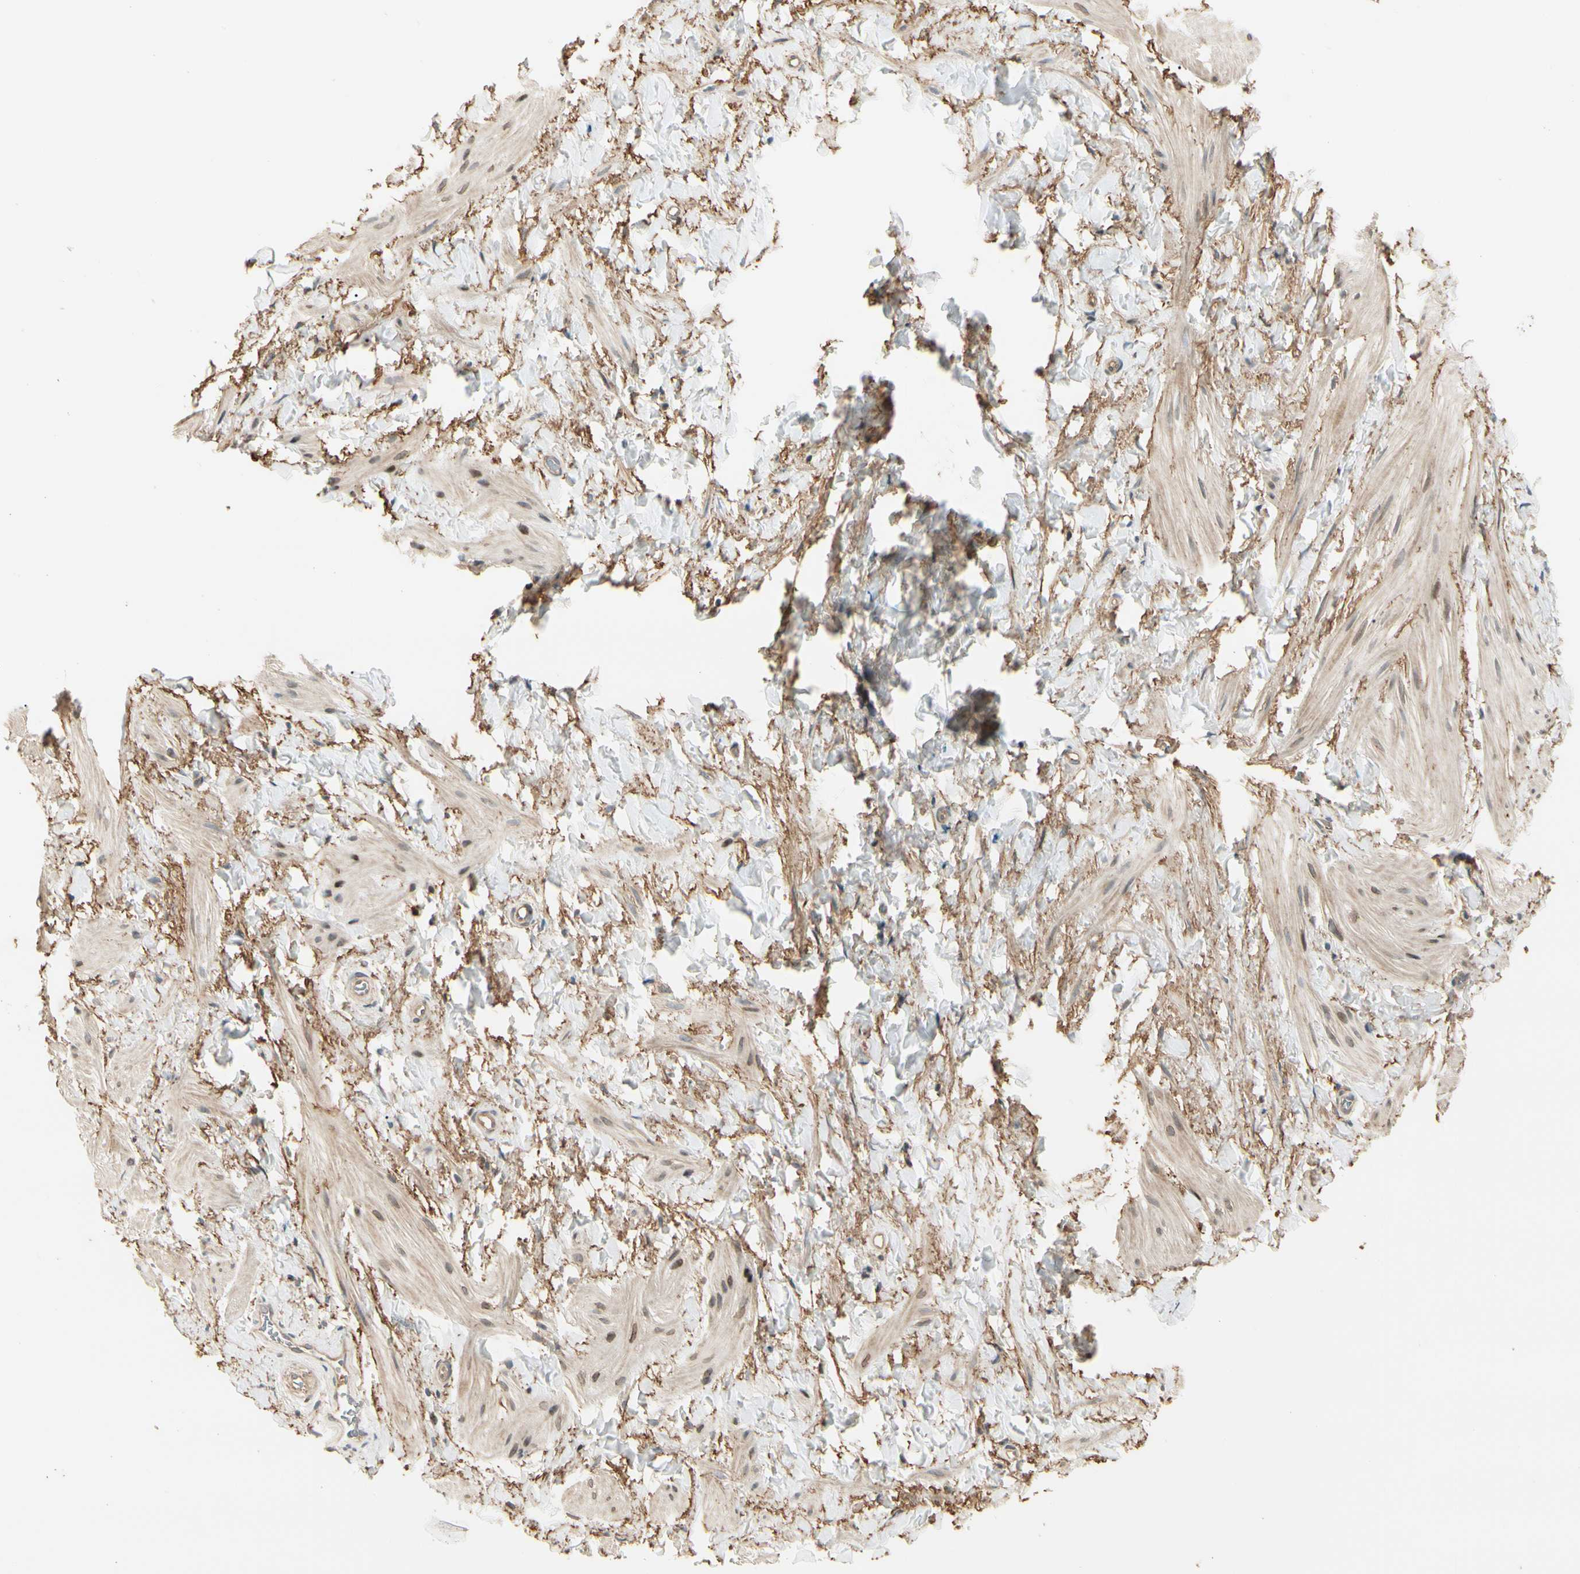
{"staining": {"intensity": "weak", "quantity": ">75%", "location": "cytoplasmic/membranous"}, "tissue": "smooth muscle", "cell_type": "Smooth muscle cells", "image_type": "normal", "snomed": [{"axis": "morphology", "description": "Normal tissue, NOS"}, {"axis": "topography", "description": "Smooth muscle"}], "caption": "IHC micrograph of benign human smooth muscle stained for a protein (brown), which exhibits low levels of weak cytoplasmic/membranous positivity in about >75% of smooth muscle cells.", "gene": "F2R", "patient": {"sex": "male", "age": 16}}